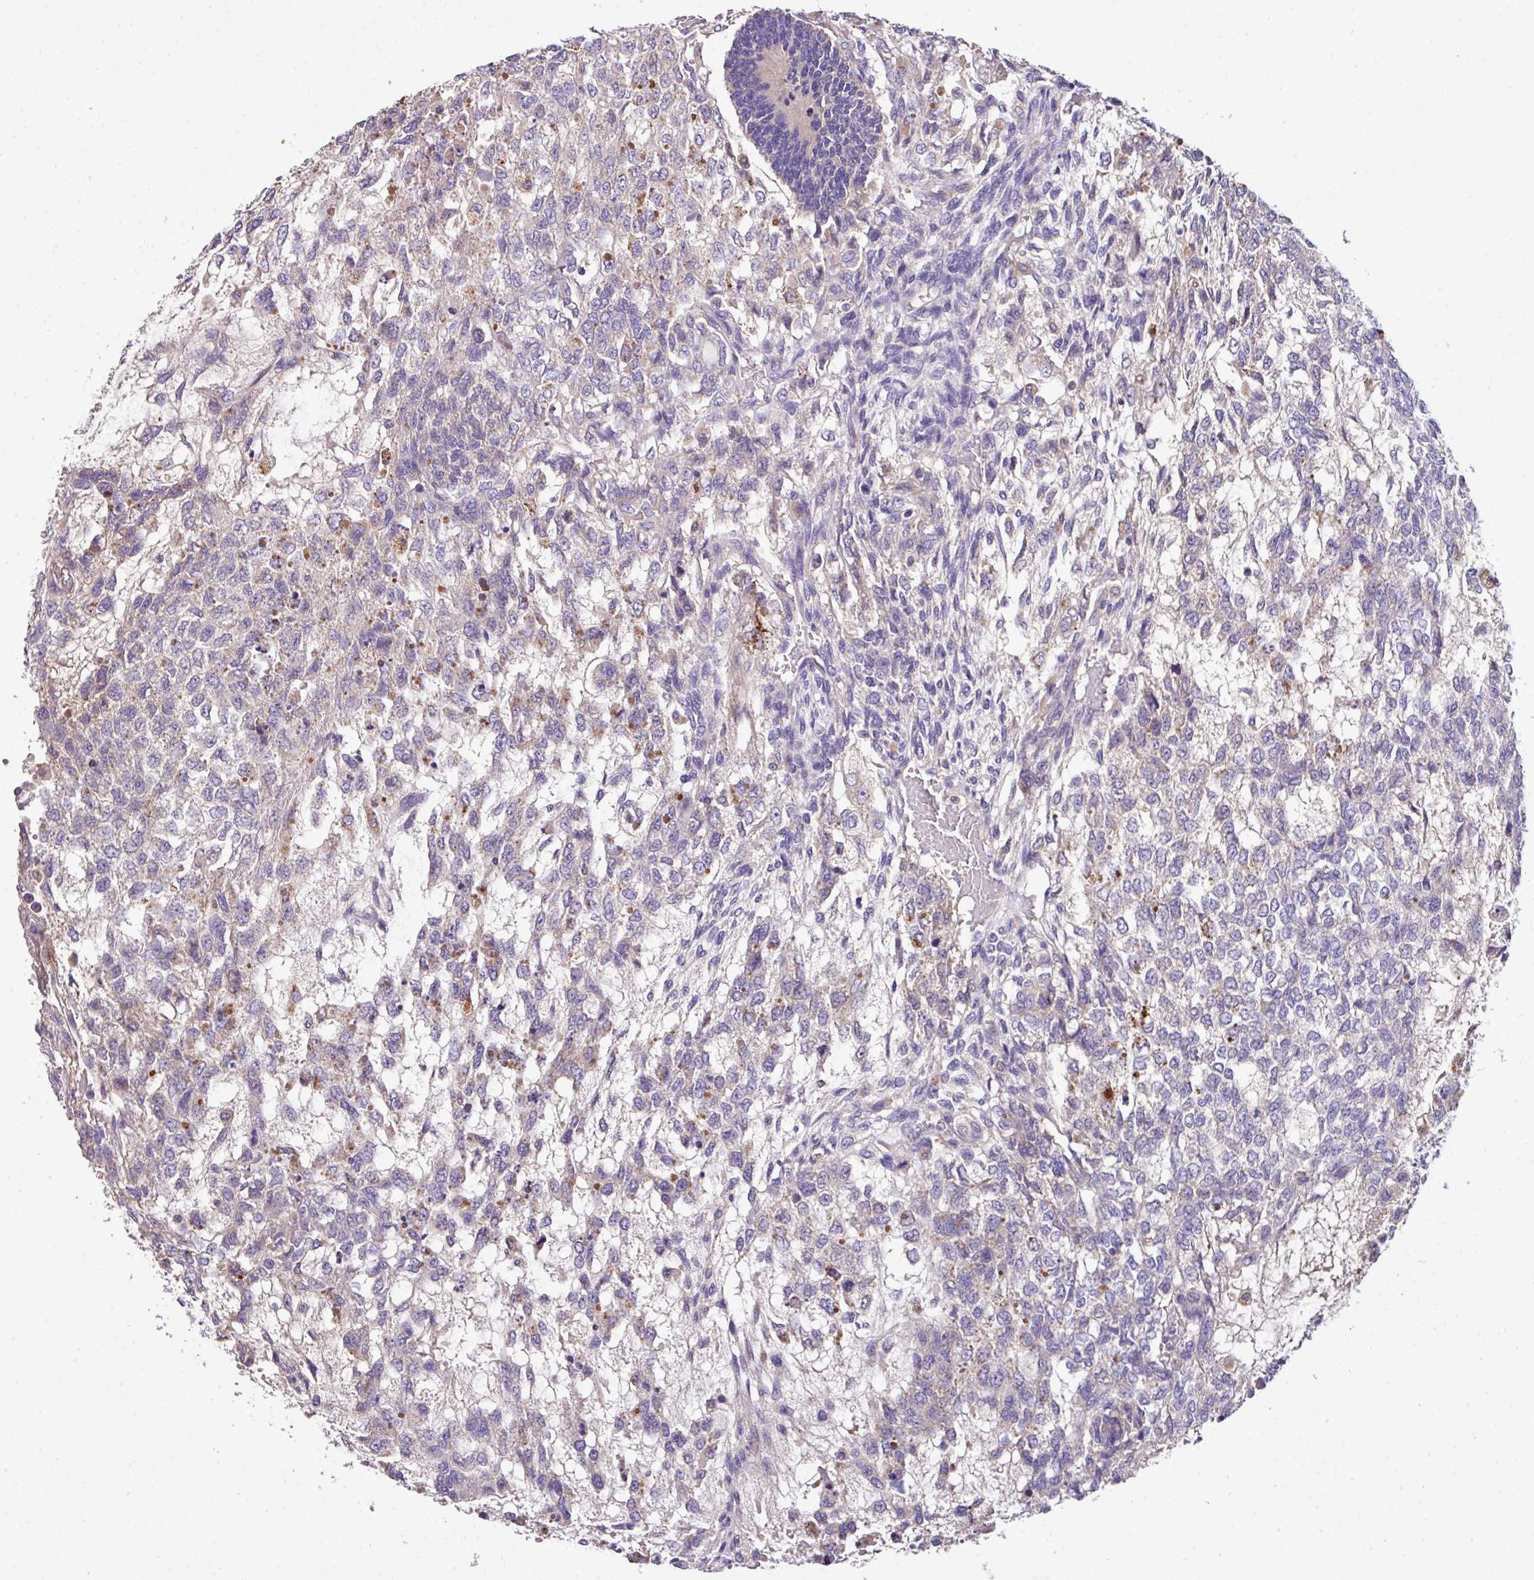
{"staining": {"intensity": "moderate", "quantity": "<25%", "location": "cytoplasmic/membranous"}, "tissue": "testis cancer", "cell_type": "Tumor cells", "image_type": "cancer", "snomed": [{"axis": "morphology", "description": "Carcinoma, Embryonal, NOS"}, {"axis": "topography", "description": "Testis"}], "caption": "An image of testis cancer (embryonal carcinoma) stained for a protein displays moderate cytoplasmic/membranous brown staining in tumor cells.", "gene": "ANXA2R", "patient": {"sex": "male", "age": 23}}